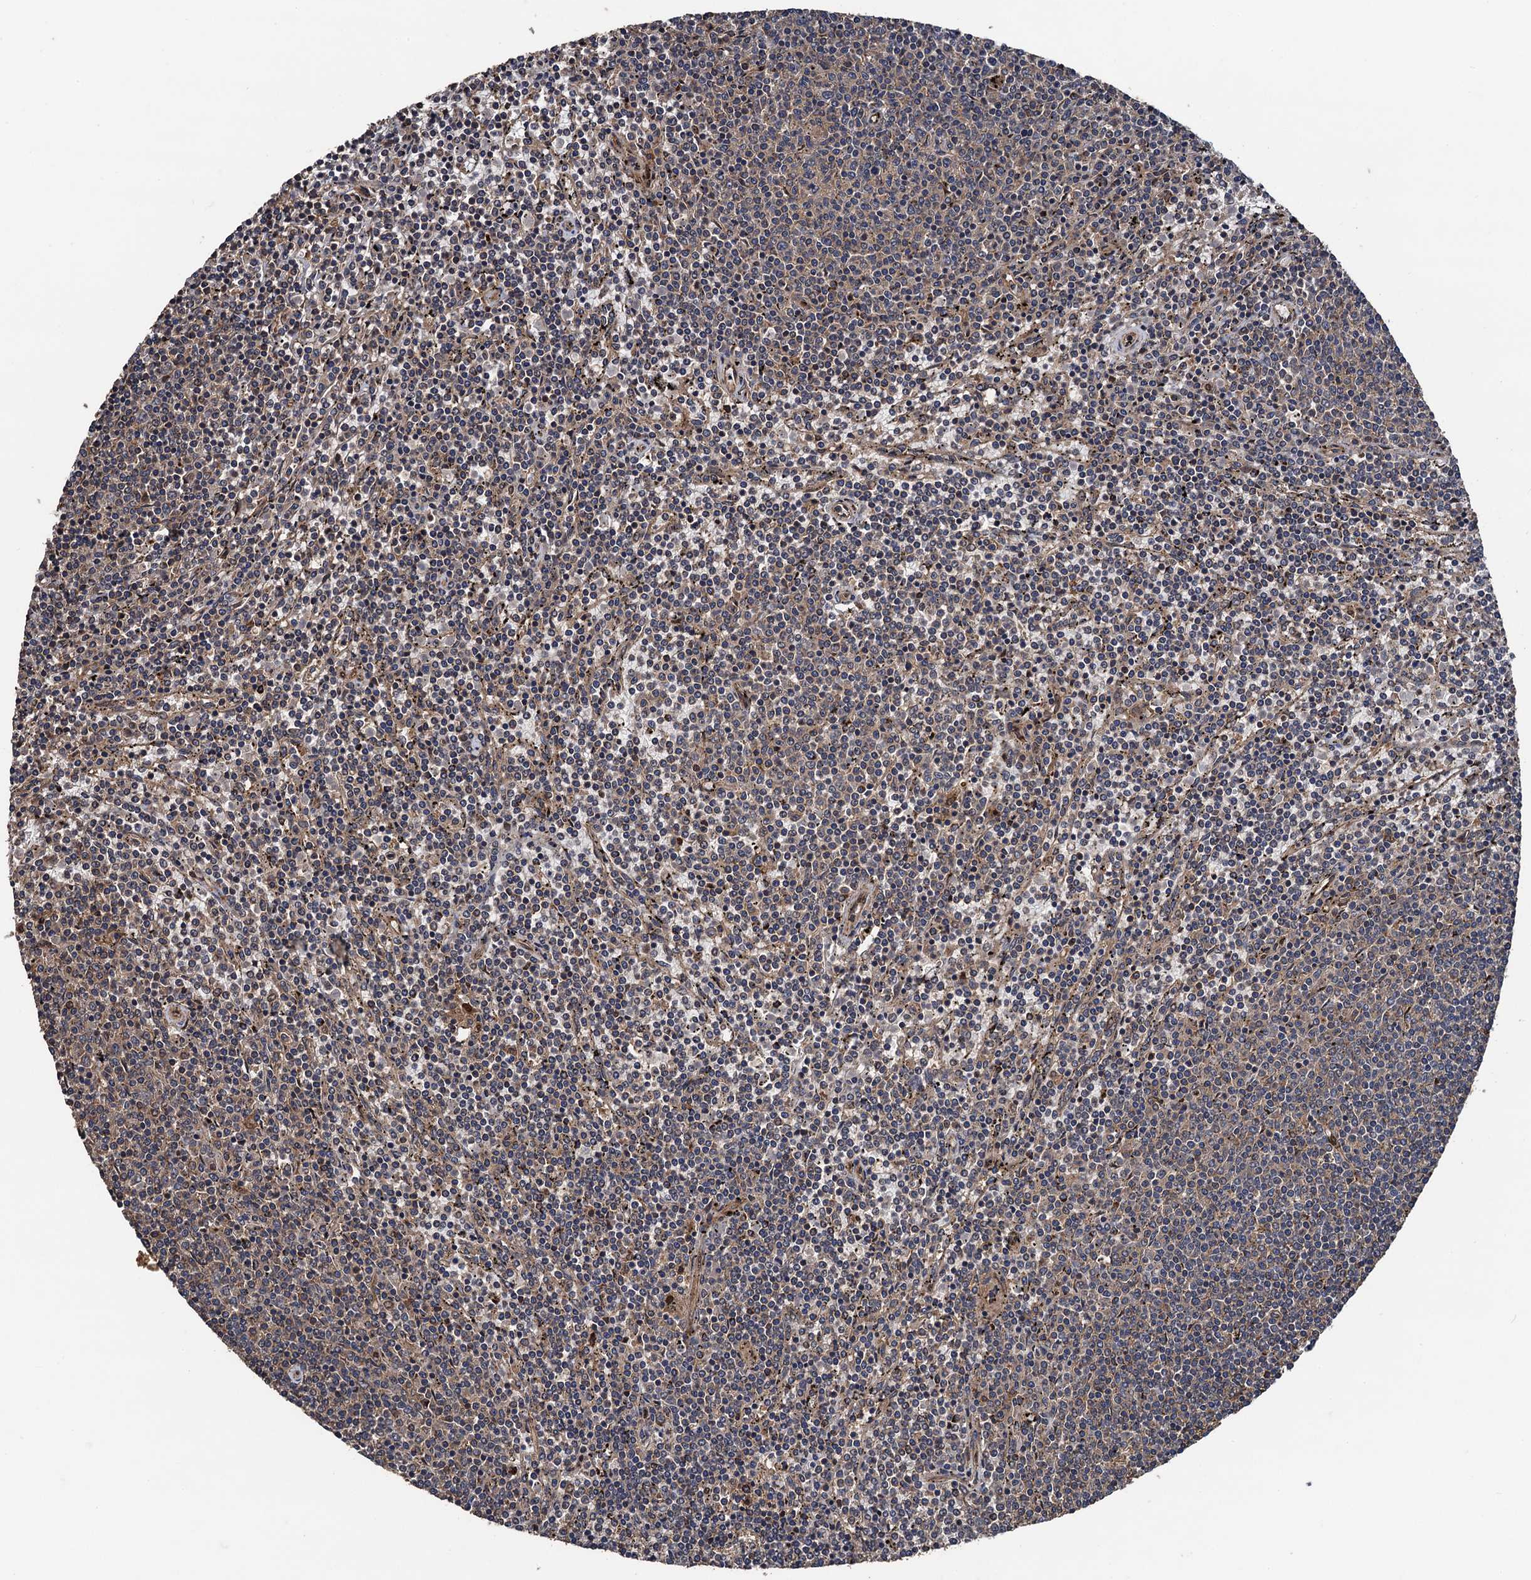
{"staining": {"intensity": "weak", "quantity": "<25%", "location": "cytoplasmic/membranous"}, "tissue": "lymphoma", "cell_type": "Tumor cells", "image_type": "cancer", "snomed": [{"axis": "morphology", "description": "Malignant lymphoma, non-Hodgkin's type, Low grade"}, {"axis": "topography", "description": "Spleen"}], "caption": "Immunohistochemistry (IHC) of human lymphoma reveals no staining in tumor cells.", "gene": "TMEM39B", "patient": {"sex": "female", "age": 50}}